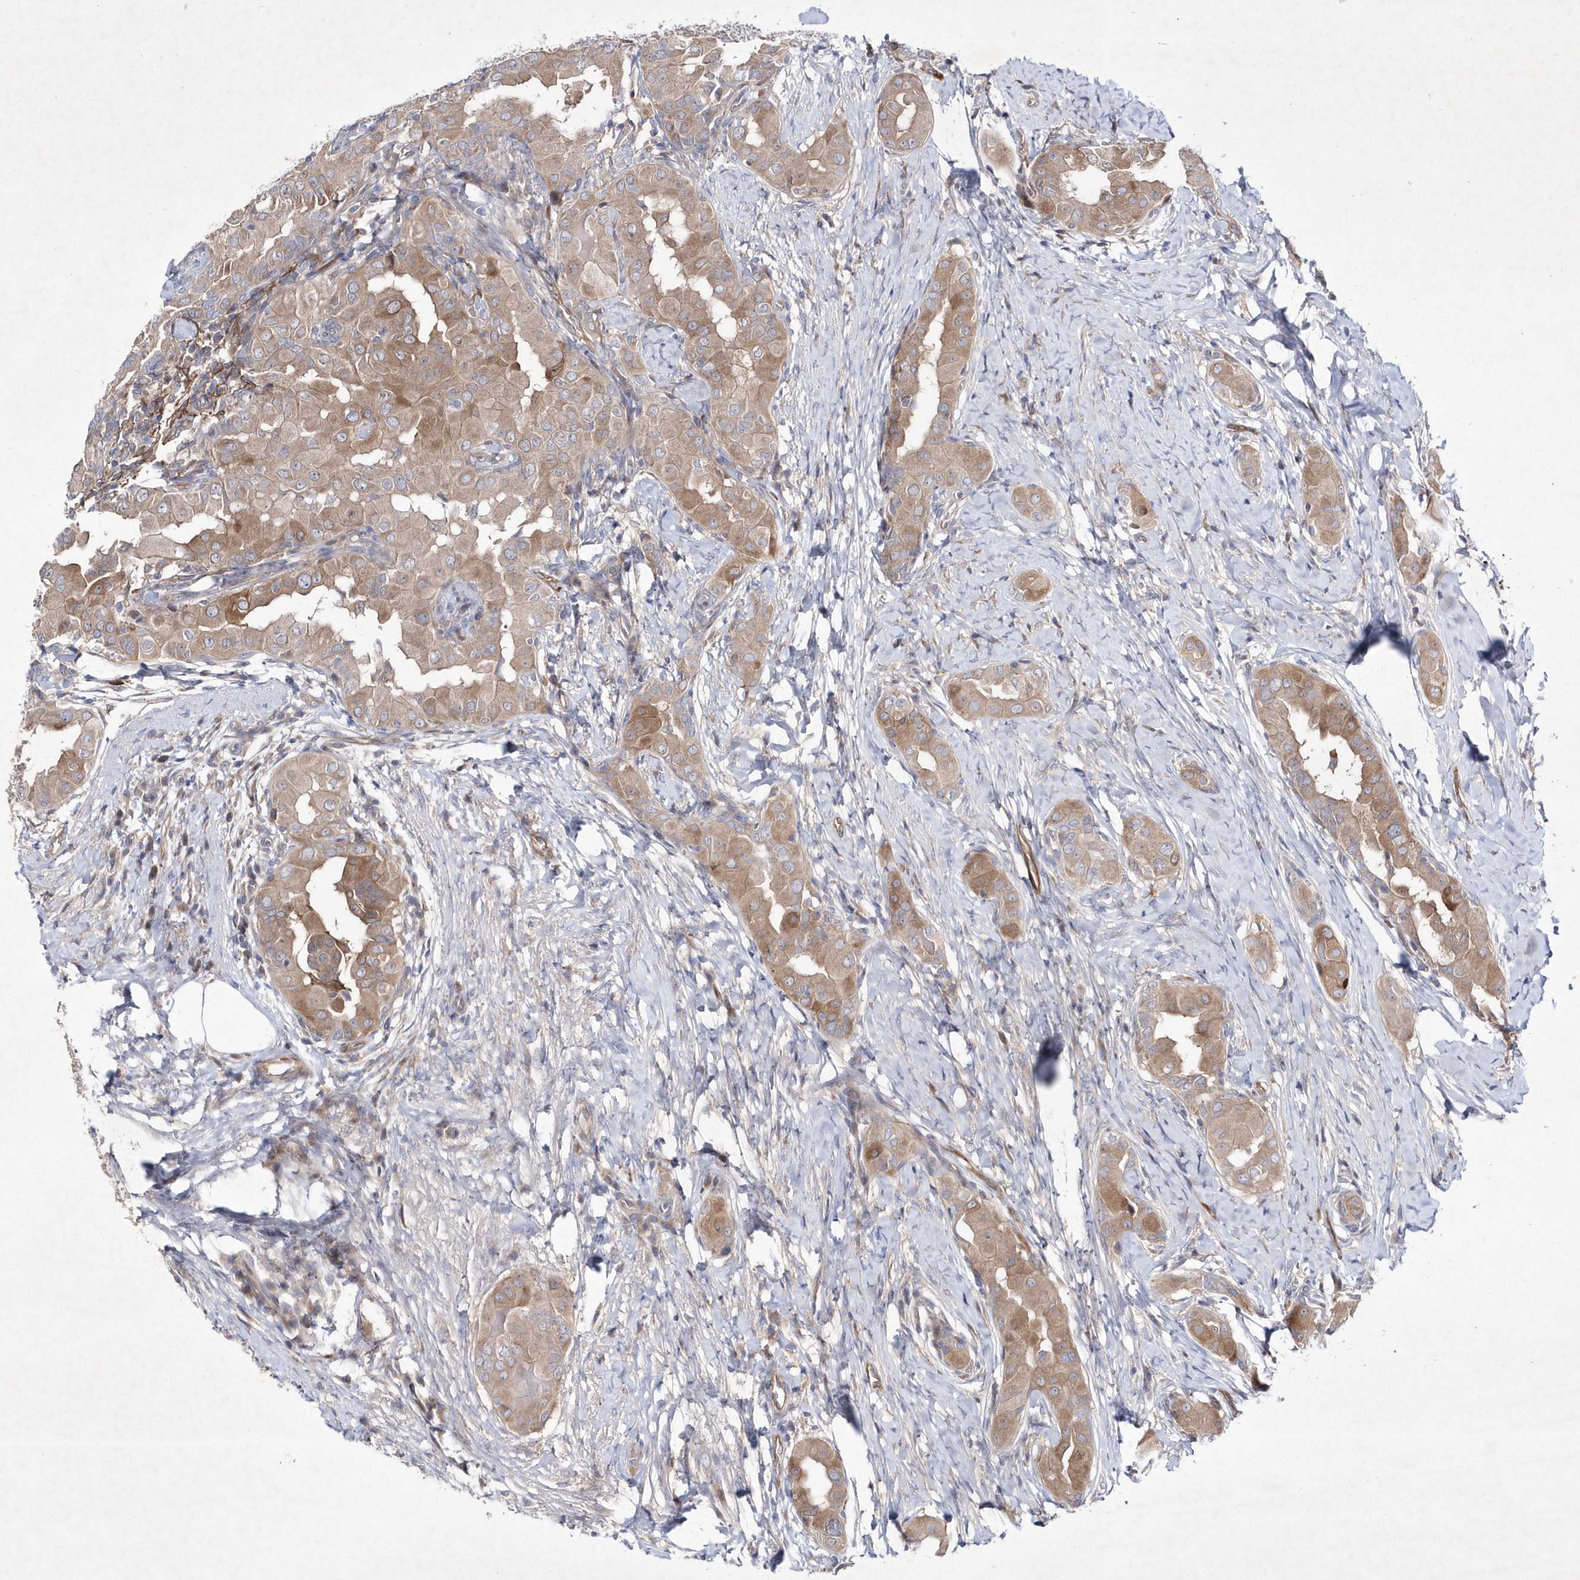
{"staining": {"intensity": "moderate", "quantity": ">75%", "location": "cytoplasmic/membranous"}, "tissue": "thyroid cancer", "cell_type": "Tumor cells", "image_type": "cancer", "snomed": [{"axis": "morphology", "description": "Papillary adenocarcinoma, NOS"}, {"axis": "topography", "description": "Thyroid gland"}], "caption": "Brown immunohistochemical staining in thyroid cancer (papillary adenocarcinoma) exhibits moderate cytoplasmic/membranous expression in approximately >75% of tumor cells.", "gene": "DSPP", "patient": {"sex": "male", "age": 33}}